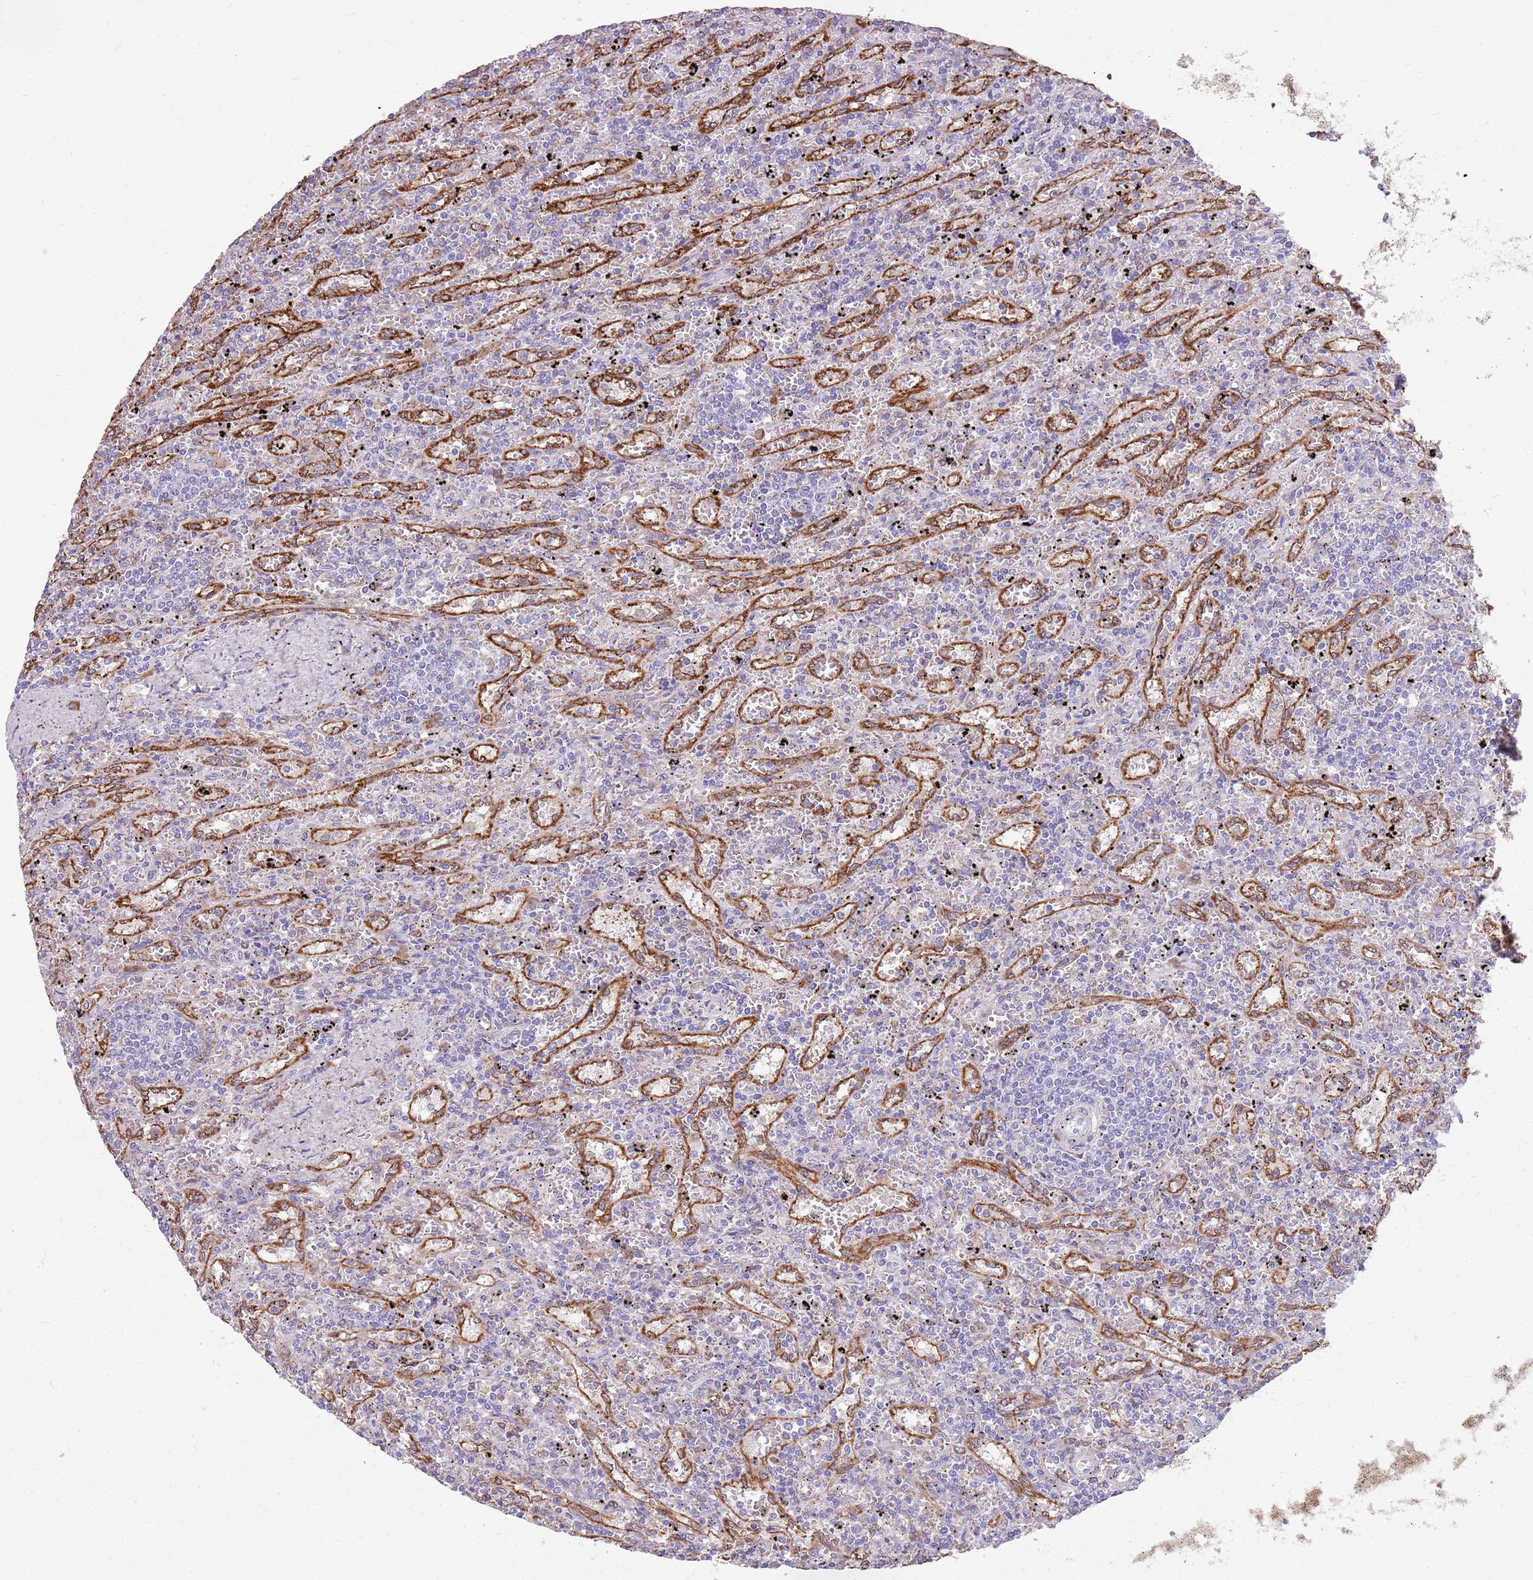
{"staining": {"intensity": "negative", "quantity": "none", "location": "none"}, "tissue": "lymphoma", "cell_type": "Tumor cells", "image_type": "cancer", "snomed": [{"axis": "morphology", "description": "Malignant lymphoma, non-Hodgkin's type, Low grade"}, {"axis": "topography", "description": "Spleen"}], "caption": "A high-resolution photomicrograph shows immunohistochemistry staining of low-grade malignant lymphoma, non-Hodgkin's type, which shows no significant positivity in tumor cells.", "gene": "KCTD19", "patient": {"sex": "male", "age": 76}}